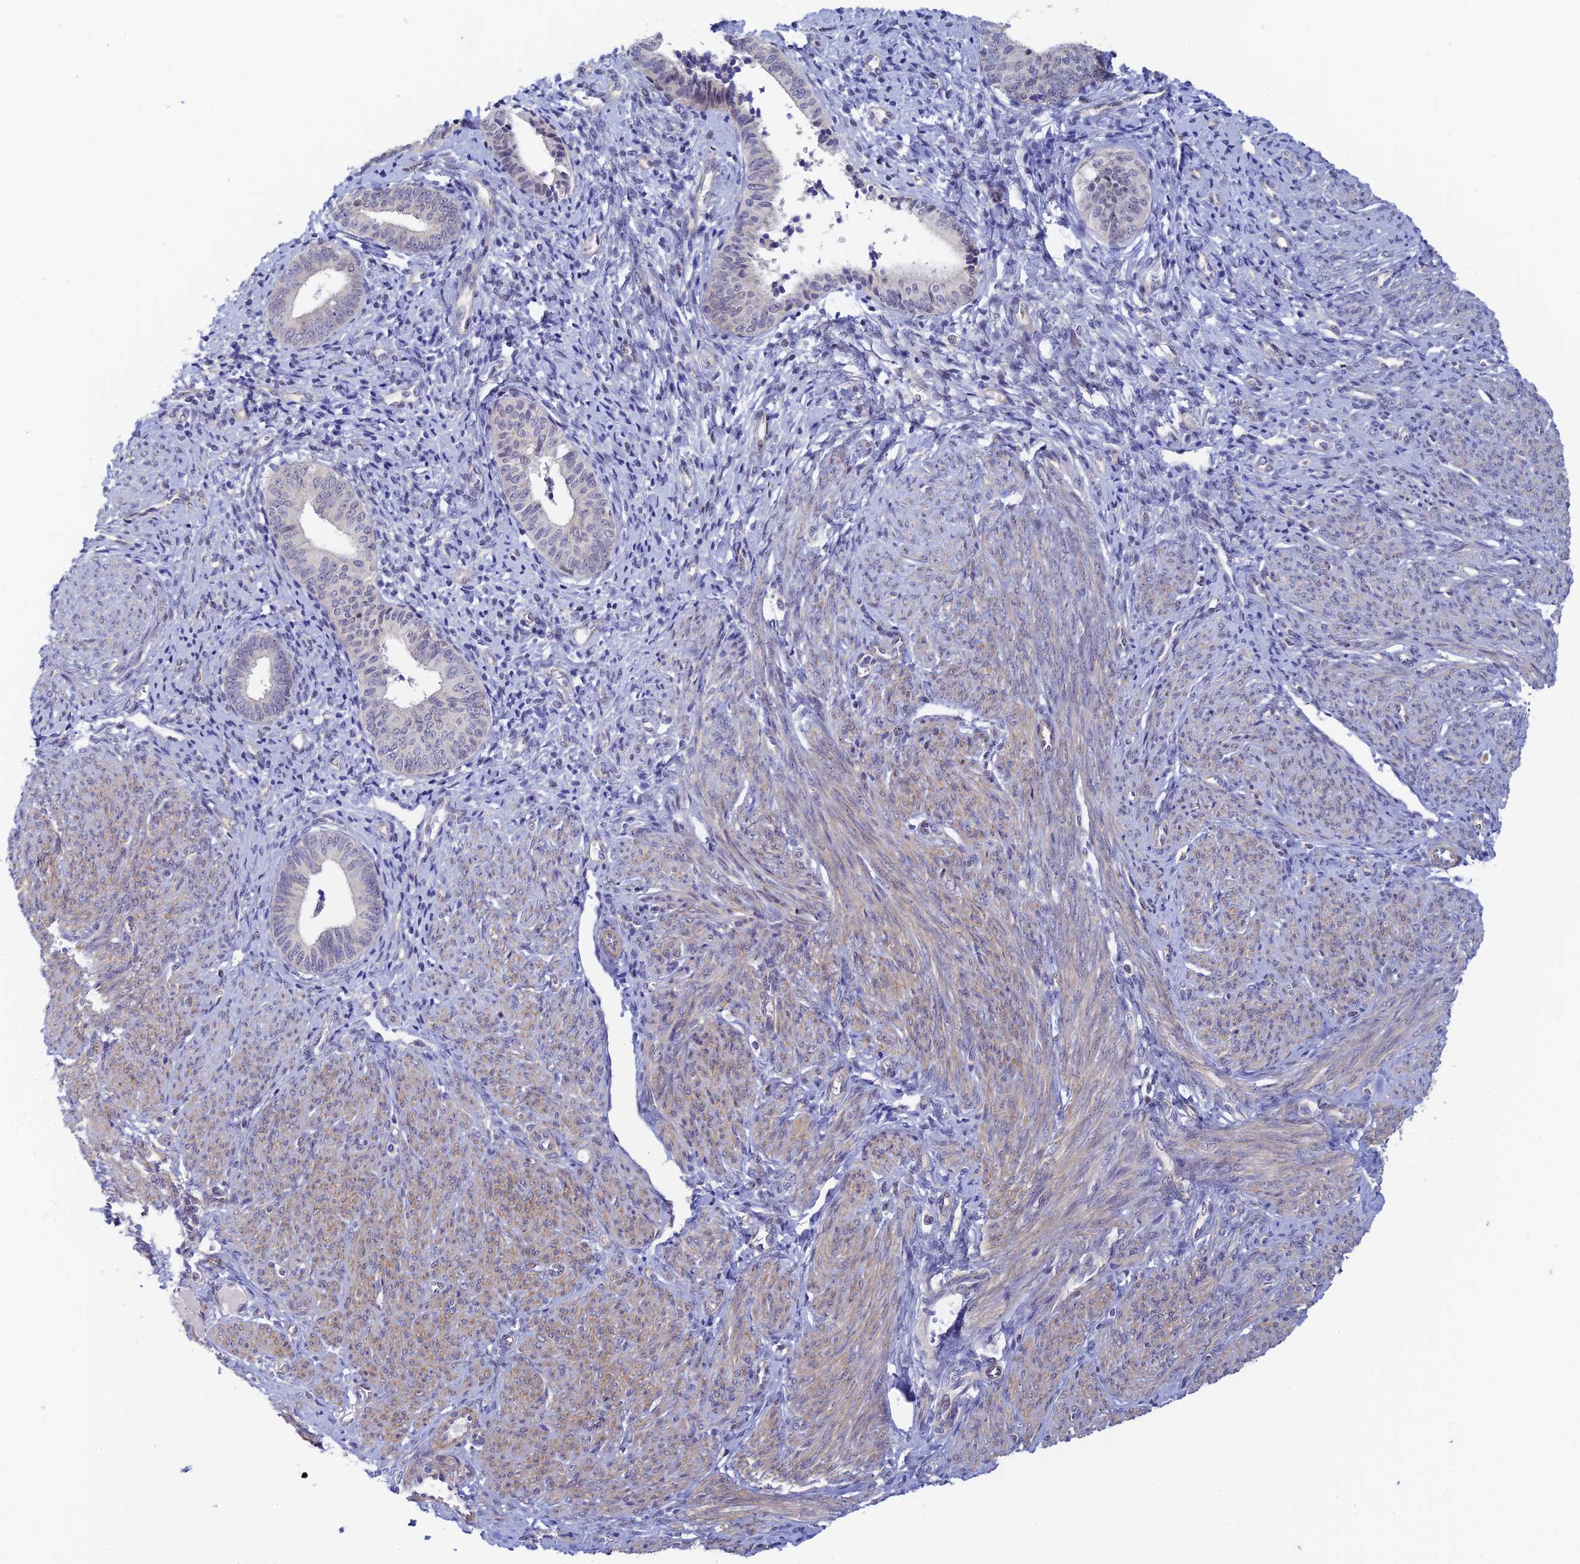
{"staining": {"intensity": "weak", "quantity": "25%-75%", "location": "nuclear"}, "tissue": "endometrial cancer", "cell_type": "Tumor cells", "image_type": "cancer", "snomed": [{"axis": "morphology", "description": "Adenocarcinoma, NOS"}, {"axis": "topography", "description": "Endometrium"}], "caption": "Protein expression by immunohistochemistry (IHC) displays weak nuclear positivity in approximately 25%-75% of tumor cells in endometrial cancer (adenocarcinoma).", "gene": "CFAP92", "patient": {"sex": "female", "age": 79}}